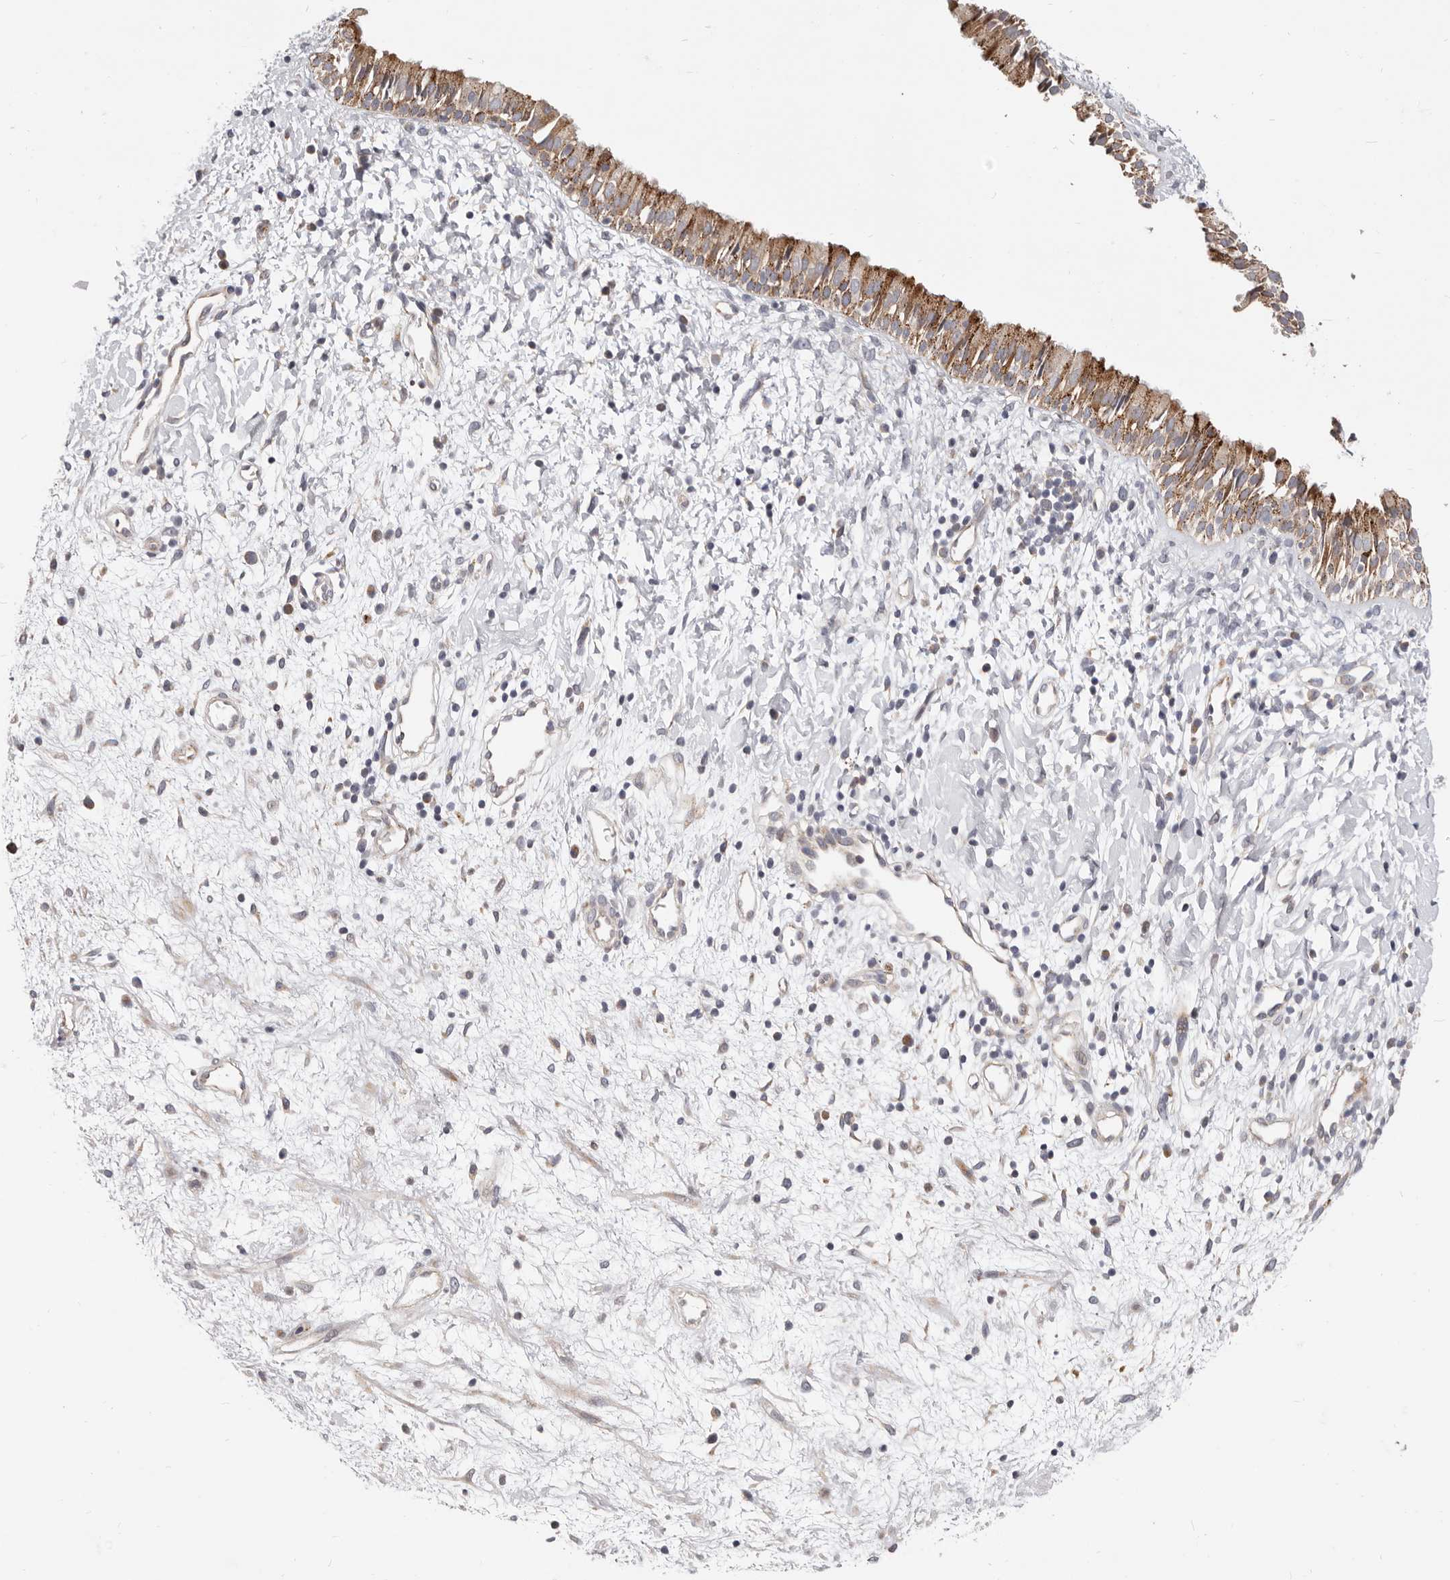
{"staining": {"intensity": "moderate", "quantity": ">75%", "location": "cytoplasmic/membranous"}, "tissue": "nasopharynx", "cell_type": "Respiratory epithelial cells", "image_type": "normal", "snomed": [{"axis": "morphology", "description": "Normal tissue, NOS"}, {"axis": "topography", "description": "Nasopharynx"}], "caption": "Immunohistochemistry photomicrograph of normal nasopharynx stained for a protein (brown), which shows medium levels of moderate cytoplasmic/membranous staining in approximately >75% of respiratory epithelial cells.", "gene": "TOR3A", "patient": {"sex": "male", "age": 22}}